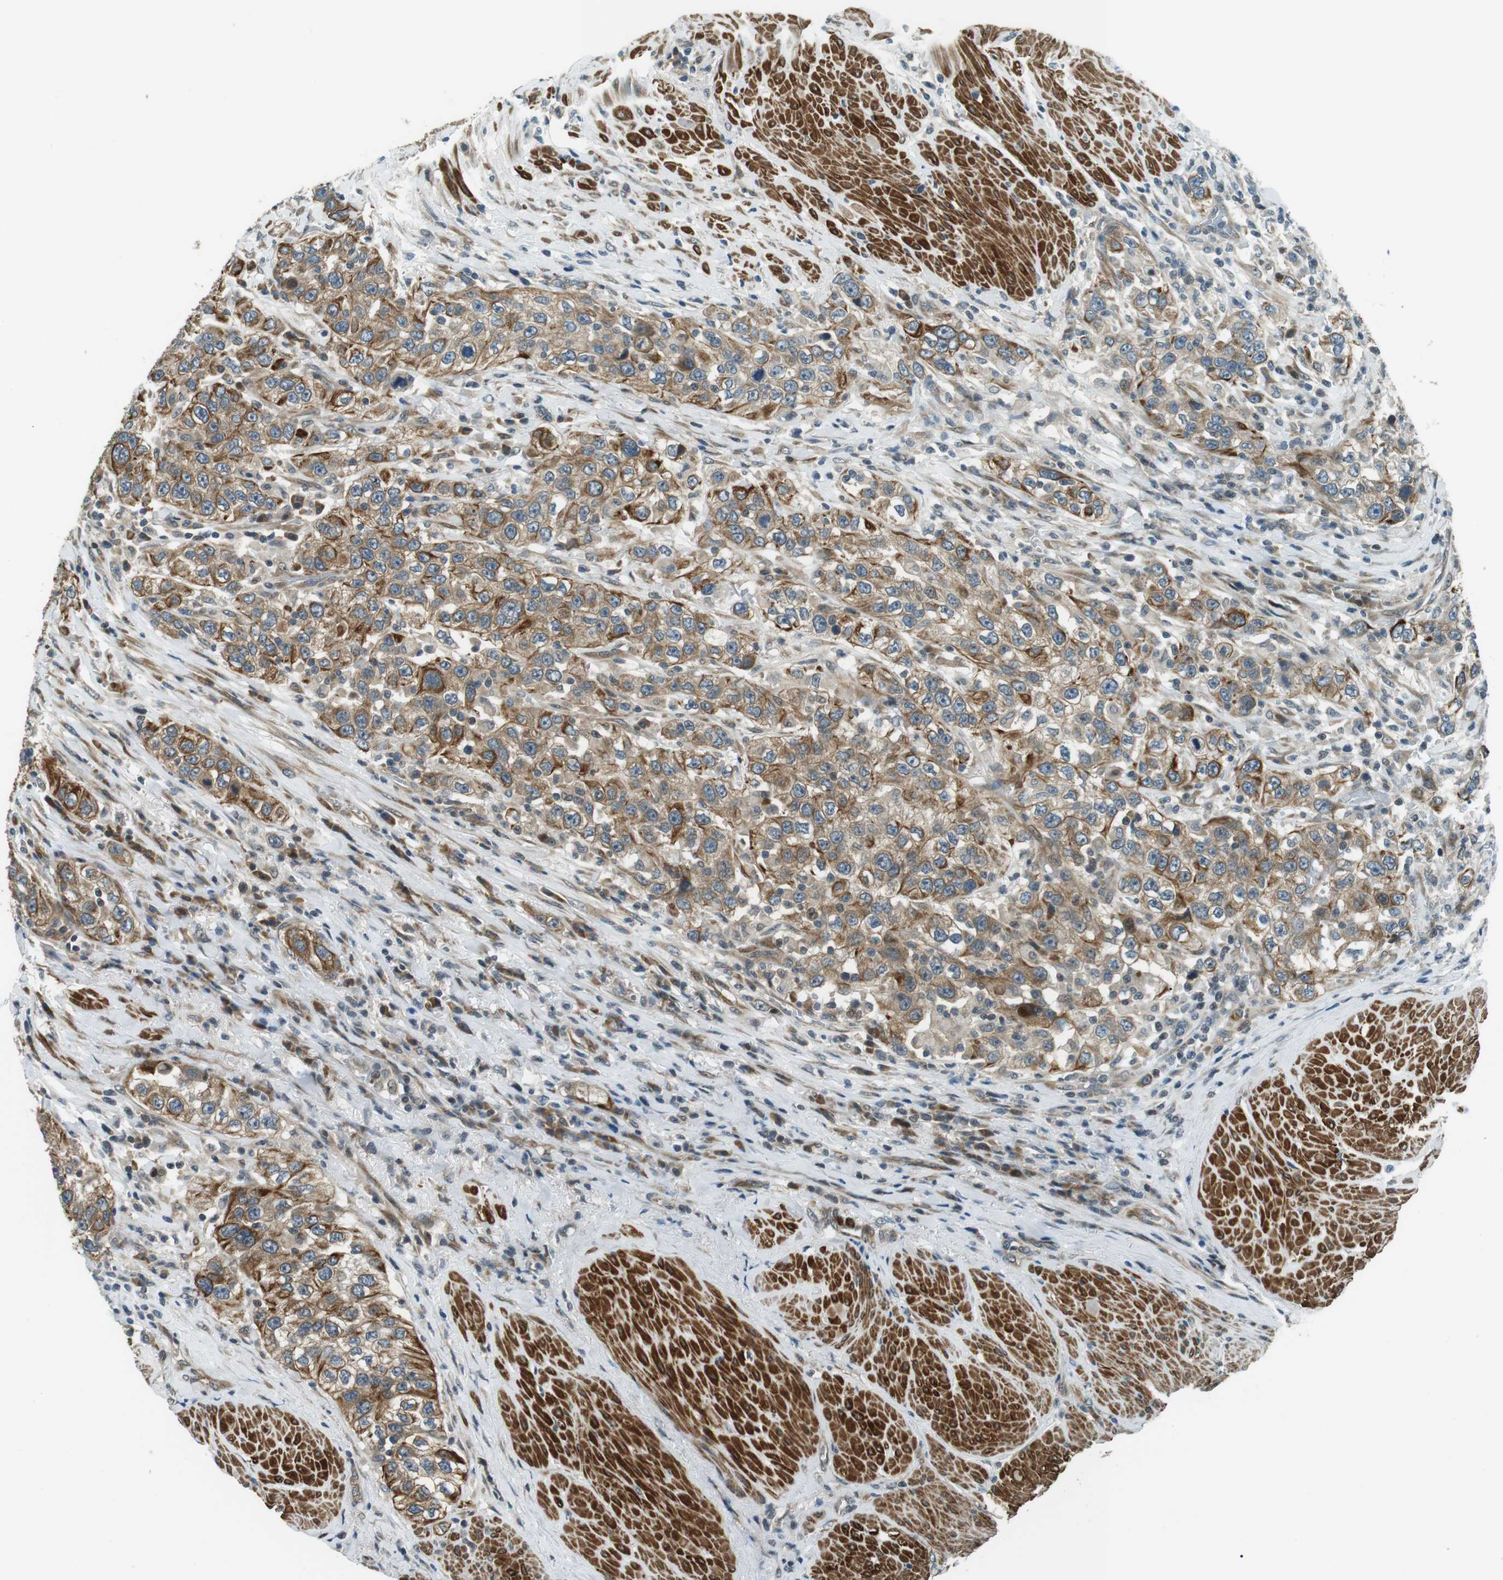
{"staining": {"intensity": "strong", "quantity": ">75%", "location": "cytoplasmic/membranous"}, "tissue": "urothelial cancer", "cell_type": "Tumor cells", "image_type": "cancer", "snomed": [{"axis": "morphology", "description": "Urothelial carcinoma, High grade"}, {"axis": "topography", "description": "Urinary bladder"}], "caption": "DAB immunohistochemical staining of urothelial carcinoma (high-grade) shows strong cytoplasmic/membranous protein expression in about >75% of tumor cells. (DAB = brown stain, brightfield microscopy at high magnification).", "gene": "TMEM74", "patient": {"sex": "female", "age": 80}}